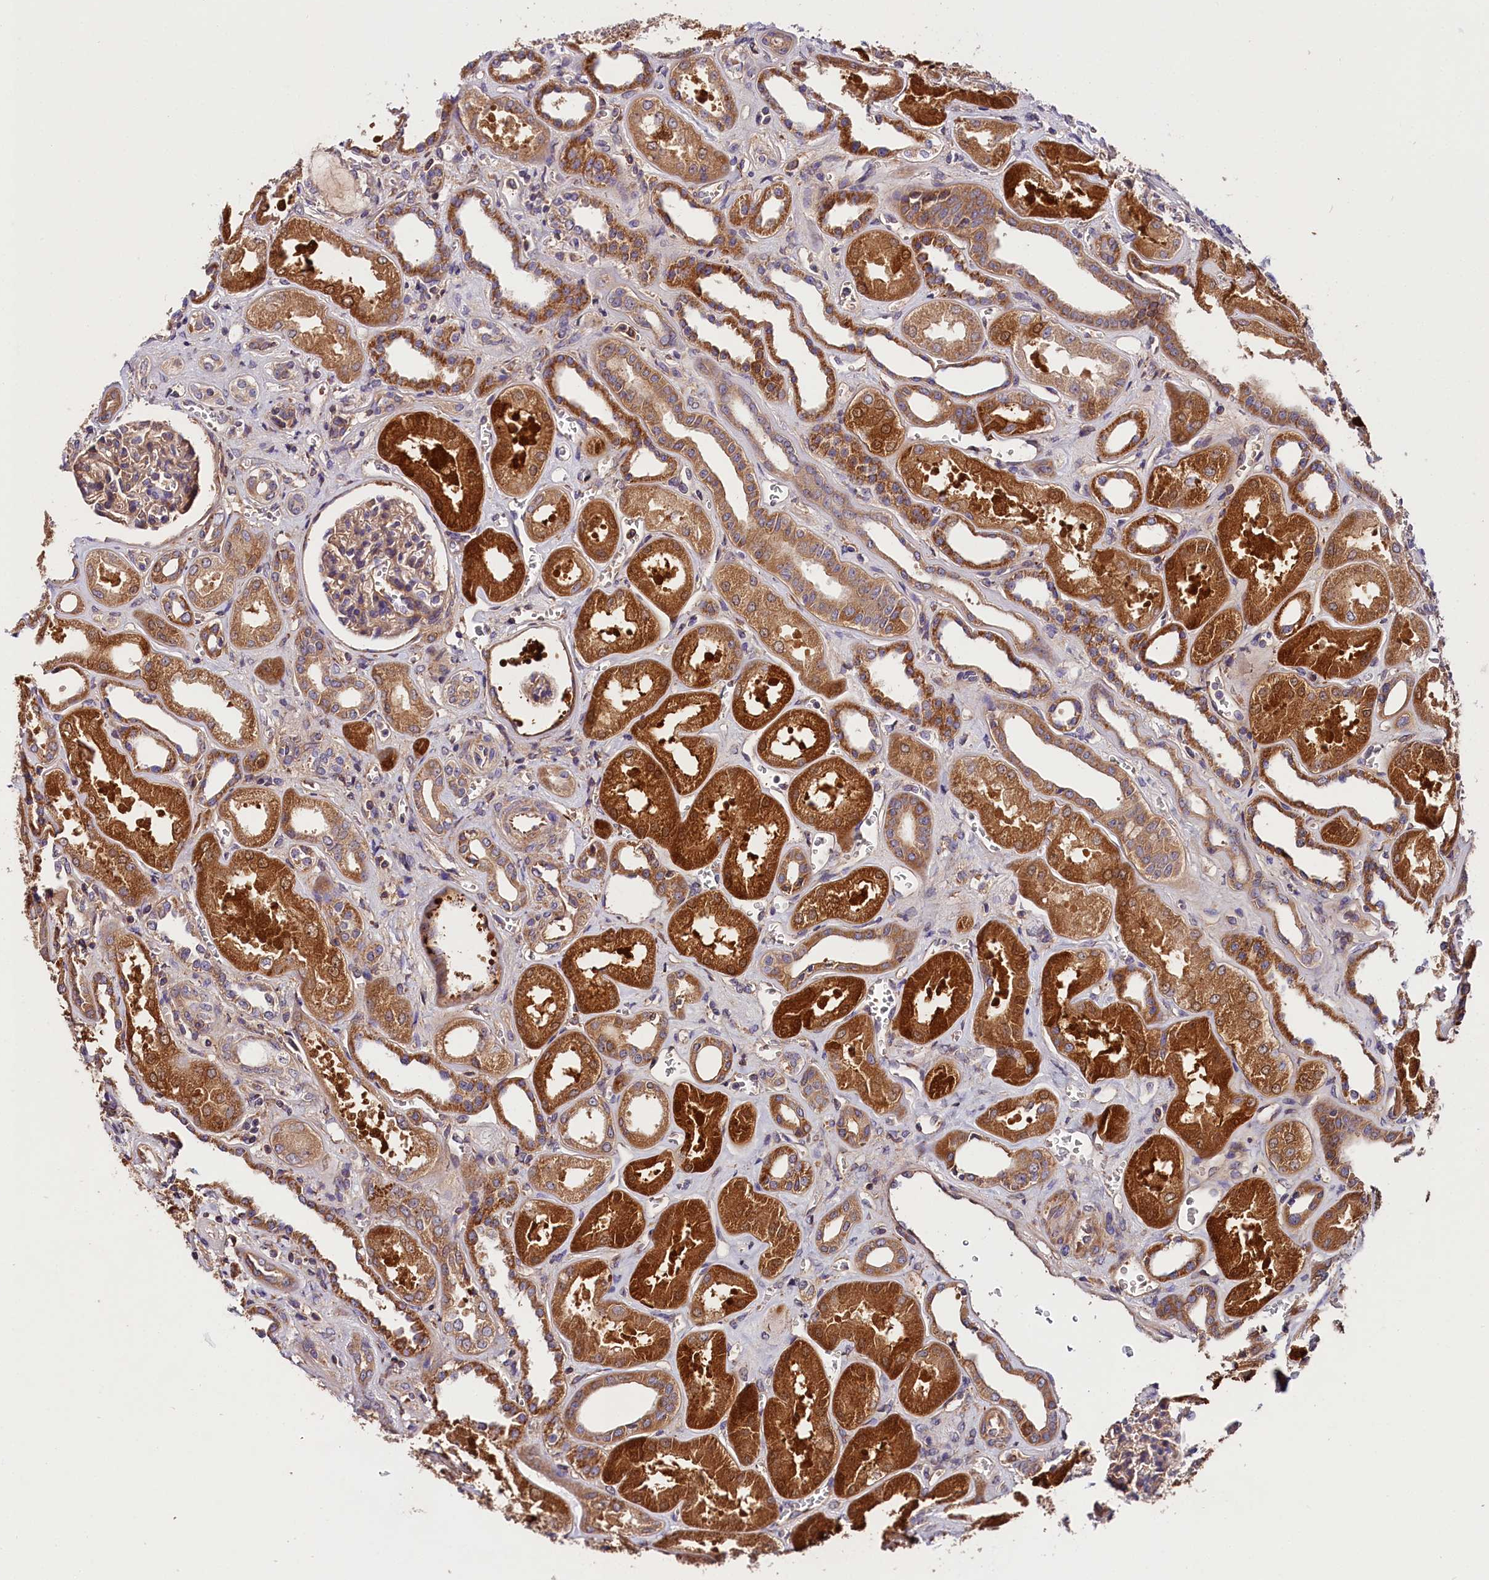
{"staining": {"intensity": "weak", "quantity": ">75%", "location": "cytoplasmic/membranous"}, "tissue": "kidney", "cell_type": "Cells in glomeruli", "image_type": "normal", "snomed": [{"axis": "morphology", "description": "Normal tissue, NOS"}, {"axis": "morphology", "description": "Adenocarcinoma, NOS"}, {"axis": "topography", "description": "Kidney"}], "caption": "The image displays a brown stain indicating the presence of a protein in the cytoplasmic/membranous of cells in glomeruli in kidney. The protein is stained brown, and the nuclei are stained in blue (DAB (3,3'-diaminobenzidine) IHC with brightfield microscopy, high magnification).", "gene": "SPG11", "patient": {"sex": "female", "age": 68}}